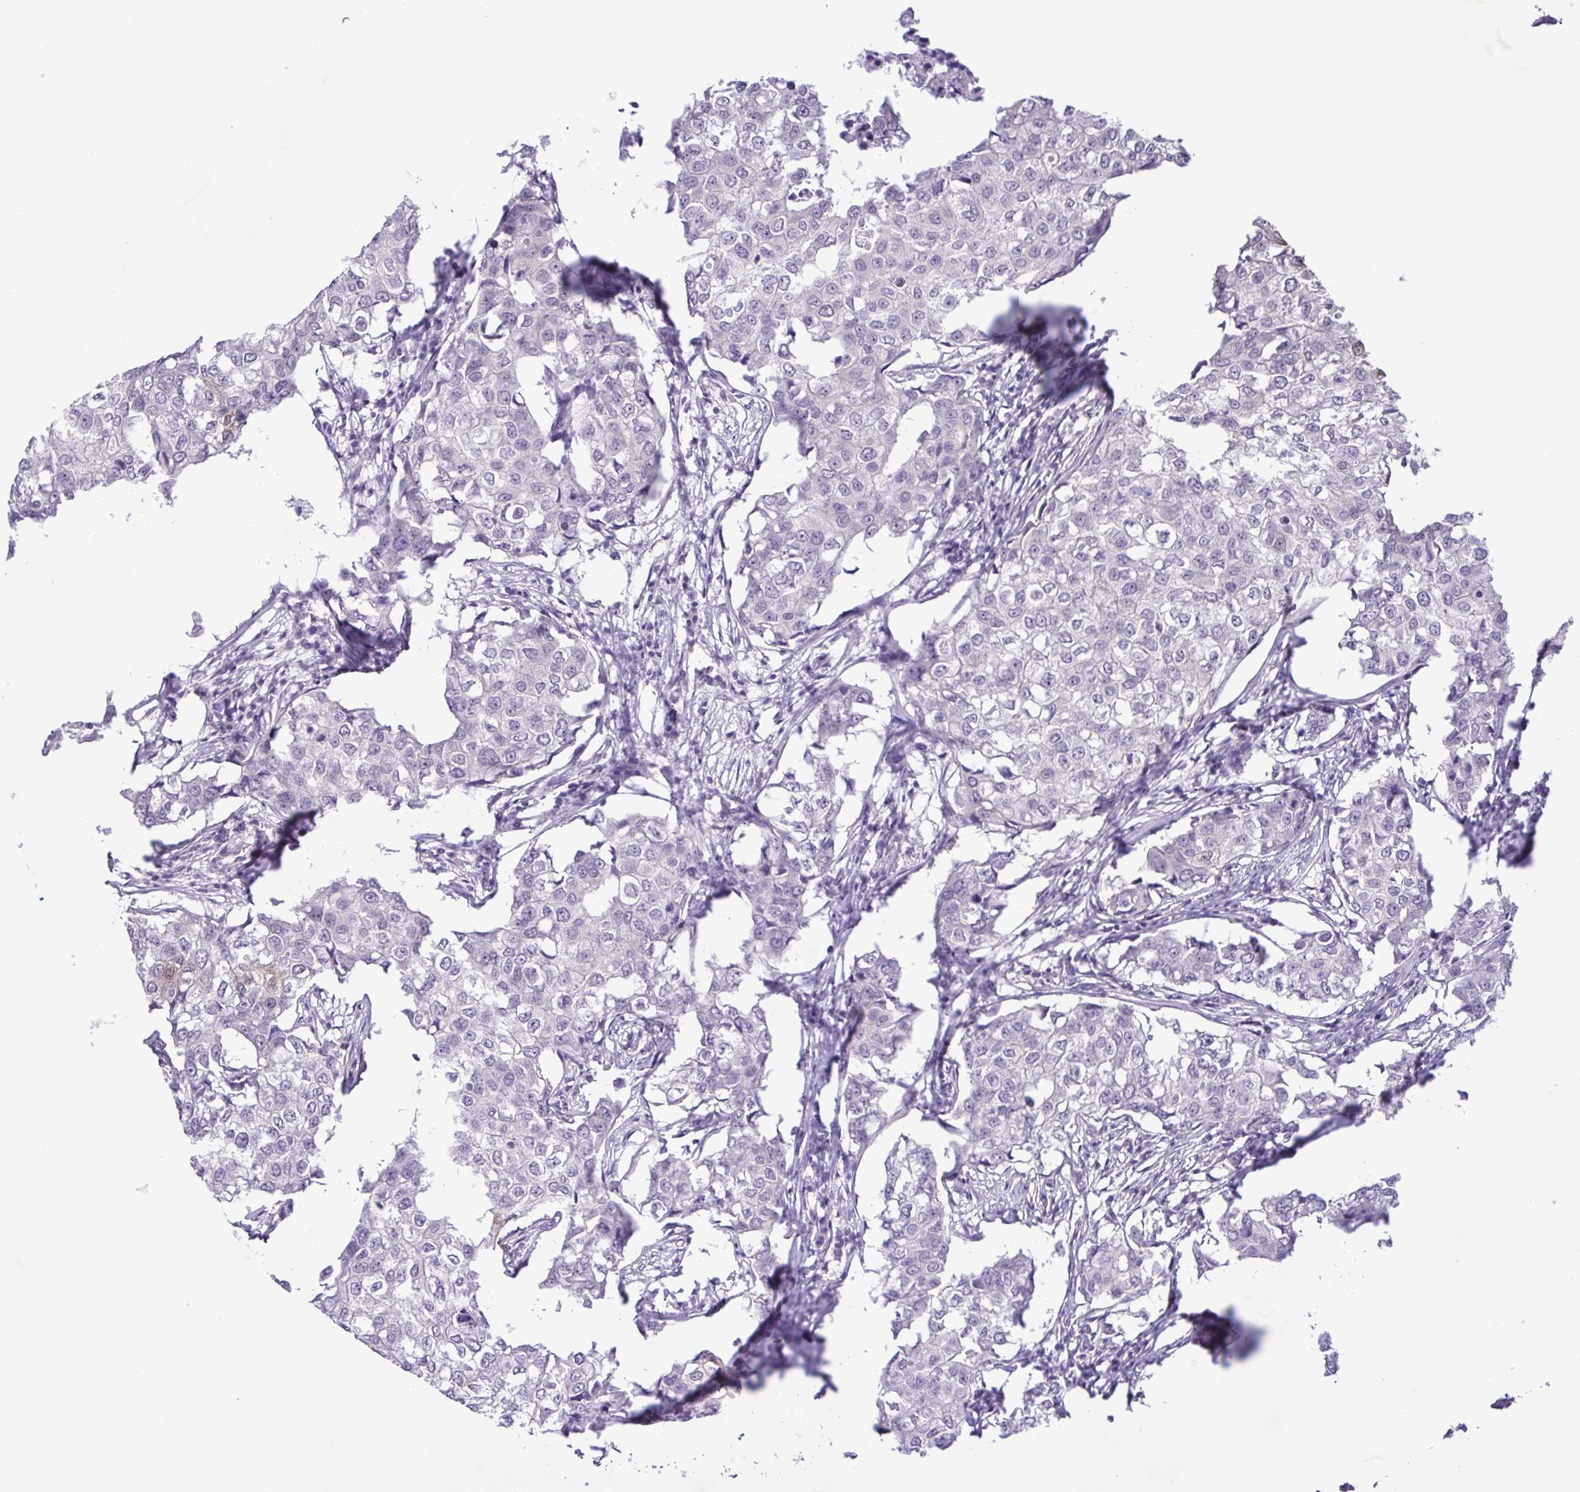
{"staining": {"intensity": "negative", "quantity": "none", "location": "none"}, "tissue": "breast cancer", "cell_type": "Tumor cells", "image_type": "cancer", "snomed": [{"axis": "morphology", "description": "Duct carcinoma"}, {"axis": "topography", "description": "Breast"}], "caption": "Human breast infiltrating ductal carcinoma stained for a protein using immunohistochemistry shows no positivity in tumor cells.", "gene": "IL1RN", "patient": {"sex": "female", "age": 27}}